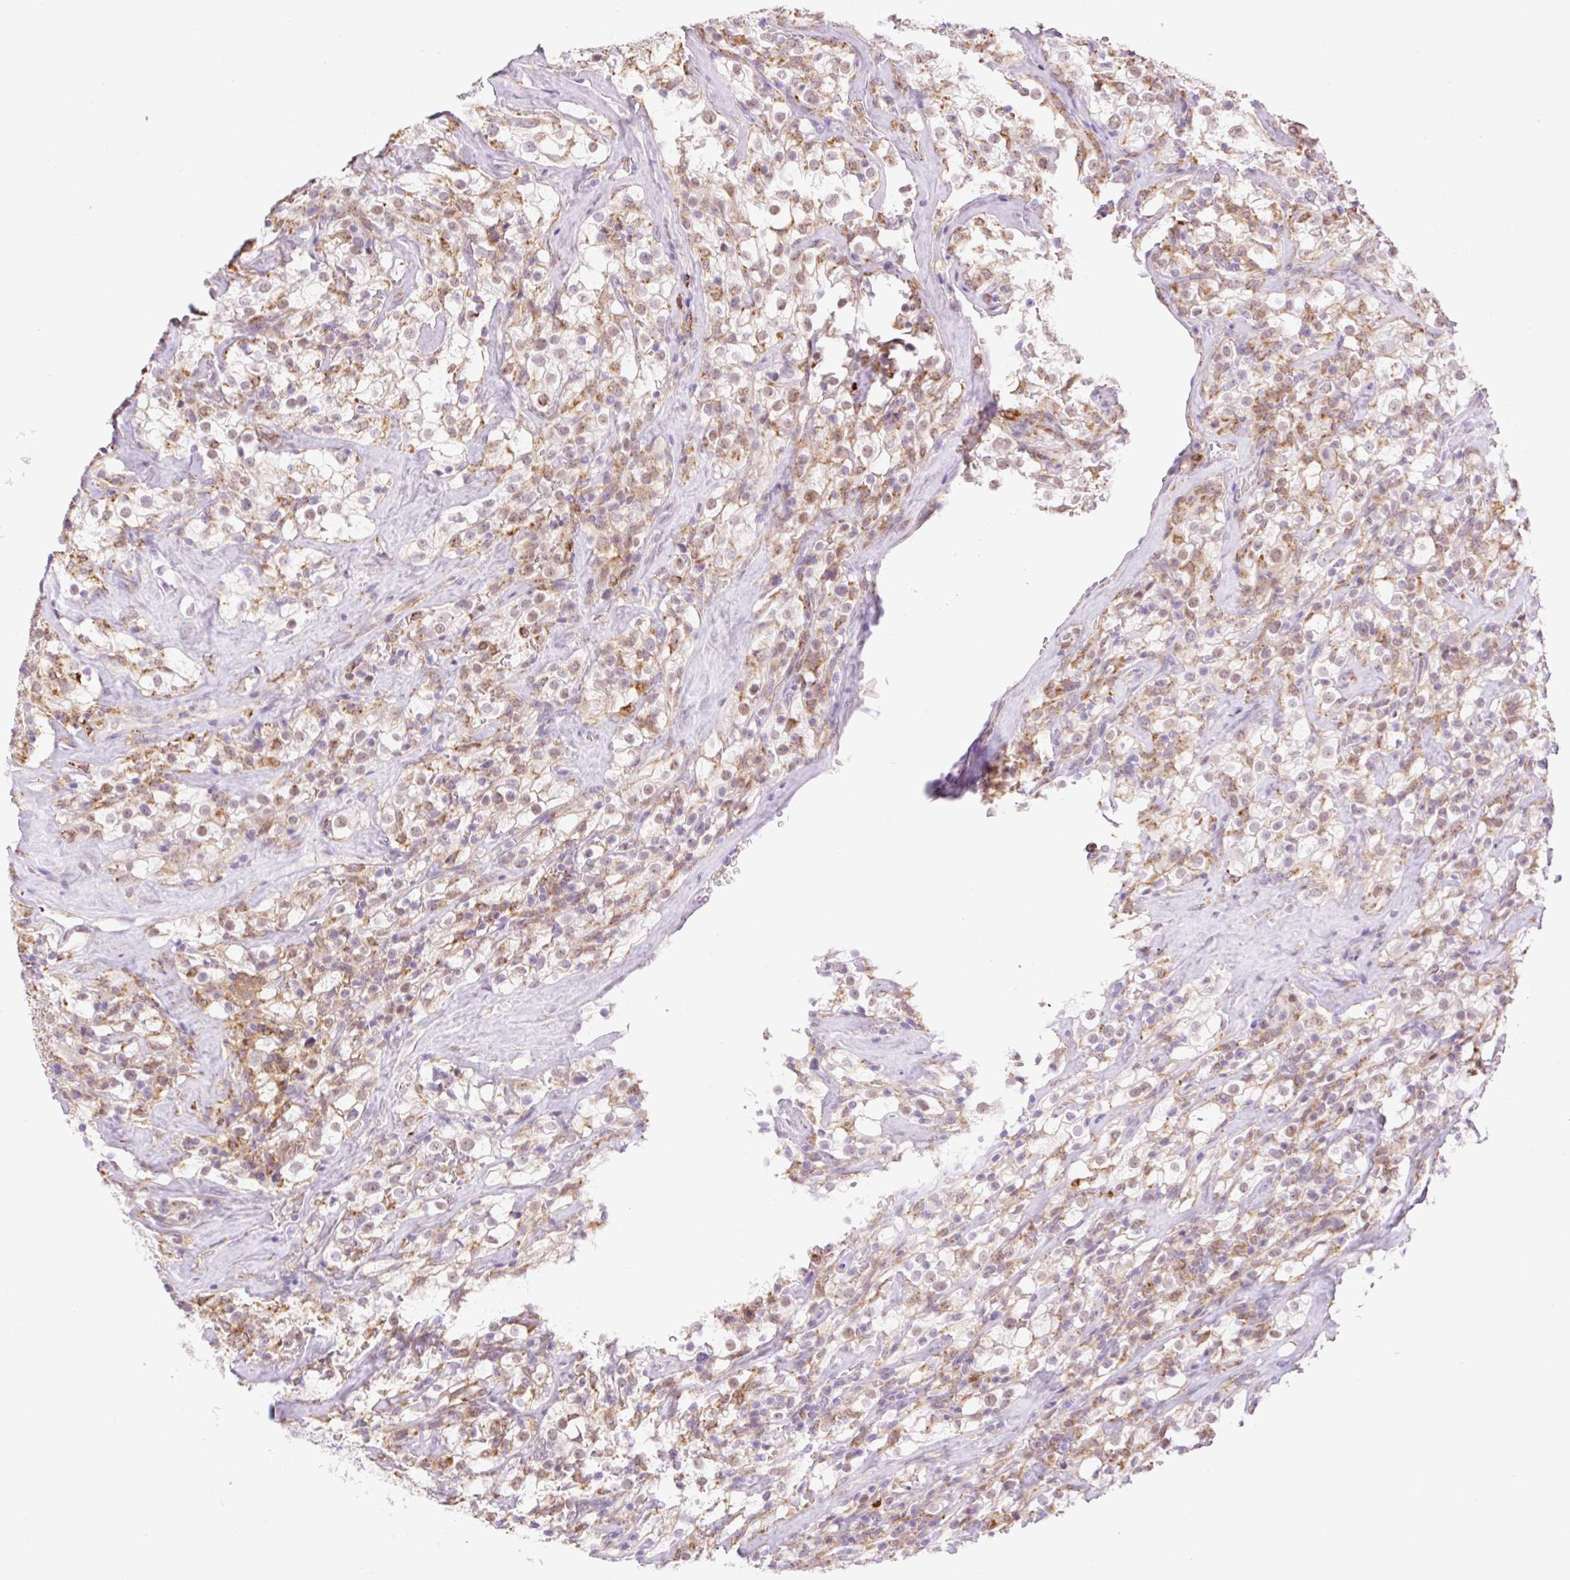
{"staining": {"intensity": "weak", "quantity": "25%-75%", "location": "nuclear"}, "tissue": "renal cancer", "cell_type": "Tumor cells", "image_type": "cancer", "snomed": [{"axis": "morphology", "description": "Adenocarcinoma, NOS"}, {"axis": "topography", "description": "Kidney"}], "caption": "The photomicrograph demonstrates a brown stain indicating the presence of a protein in the nuclear of tumor cells in renal cancer.", "gene": "PALM3", "patient": {"sex": "female", "age": 74}}